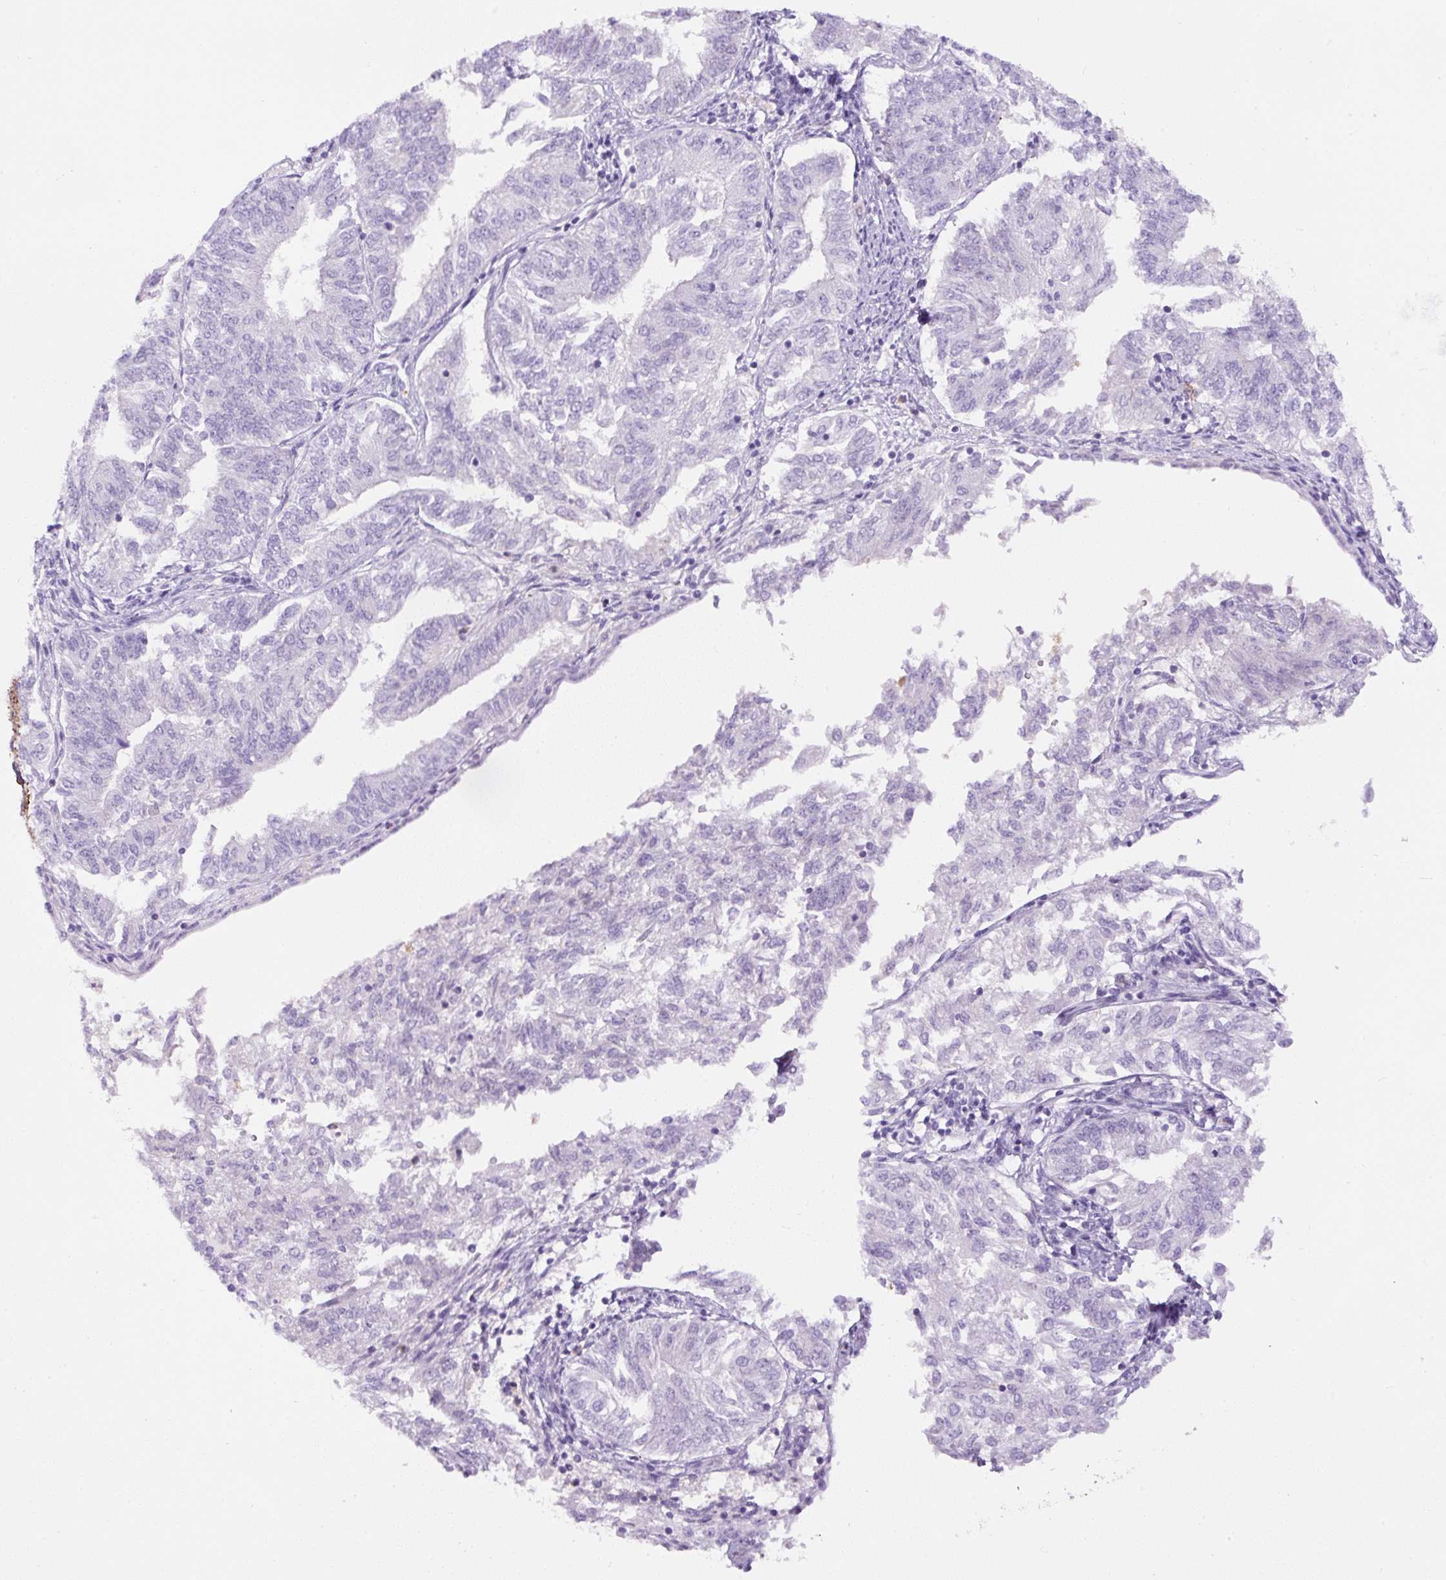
{"staining": {"intensity": "negative", "quantity": "none", "location": "none"}, "tissue": "endometrial cancer", "cell_type": "Tumor cells", "image_type": "cancer", "snomed": [{"axis": "morphology", "description": "Adenocarcinoma, NOS"}, {"axis": "topography", "description": "Endometrium"}], "caption": "Immunohistochemistry micrograph of neoplastic tissue: endometrial cancer (adenocarcinoma) stained with DAB reveals no significant protein positivity in tumor cells. The staining is performed using DAB (3,3'-diaminobenzidine) brown chromogen with nuclei counter-stained in using hematoxylin.", "gene": "B3GALT5", "patient": {"sex": "female", "age": 58}}